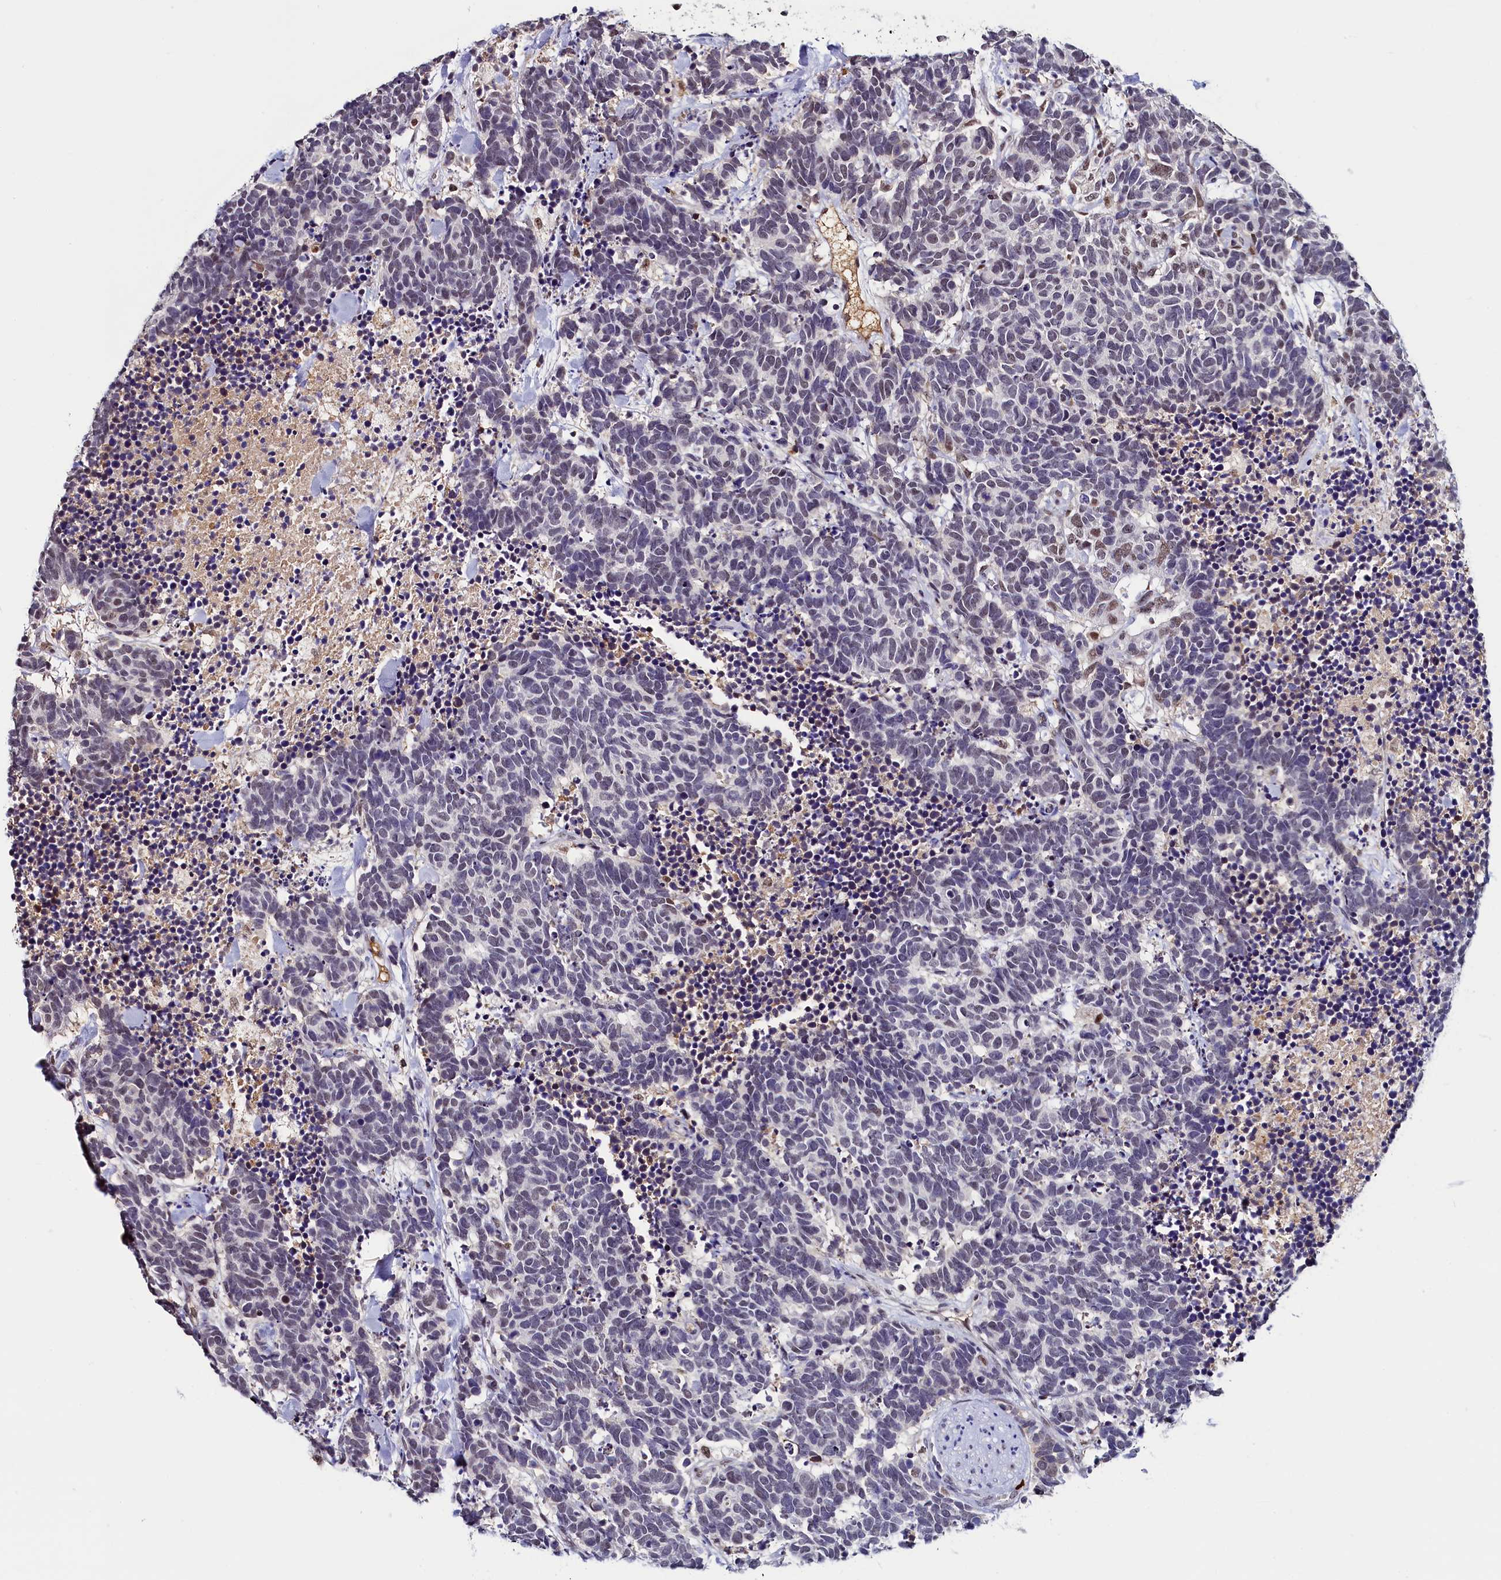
{"staining": {"intensity": "negative", "quantity": "none", "location": "none"}, "tissue": "carcinoid", "cell_type": "Tumor cells", "image_type": "cancer", "snomed": [{"axis": "morphology", "description": "Carcinoma, NOS"}, {"axis": "morphology", "description": "Carcinoid, malignant, NOS"}, {"axis": "topography", "description": "Prostate"}], "caption": "The immunohistochemistry (IHC) micrograph has no significant staining in tumor cells of carcinoid tissue.", "gene": "INTS14", "patient": {"sex": "male", "age": 57}}